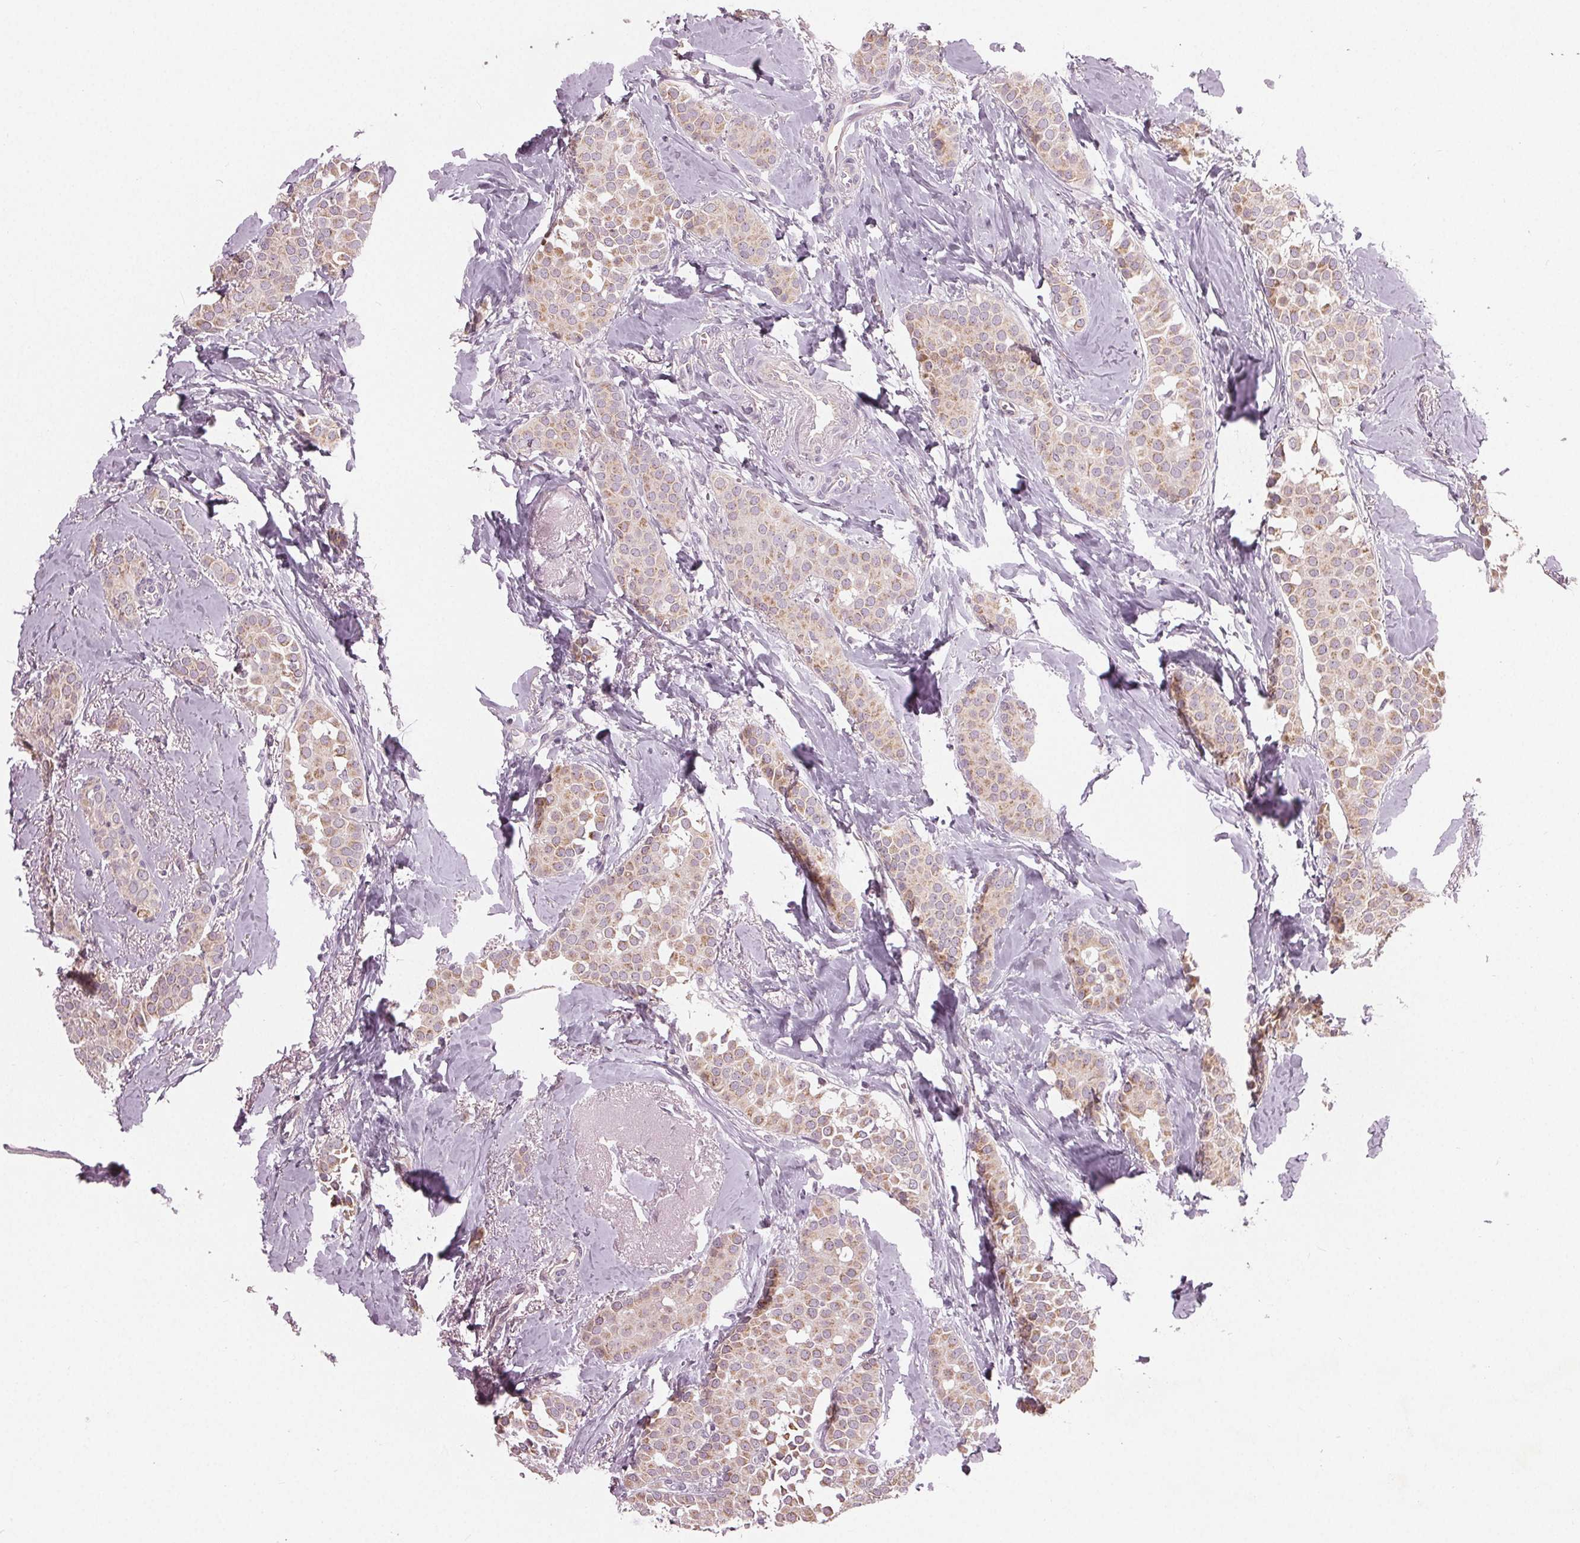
{"staining": {"intensity": "weak", "quantity": "25%-75%", "location": "cytoplasmic/membranous"}, "tissue": "breast cancer", "cell_type": "Tumor cells", "image_type": "cancer", "snomed": [{"axis": "morphology", "description": "Duct carcinoma"}, {"axis": "topography", "description": "Breast"}], "caption": "A brown stain highlights weak cytoplasmic/membranous positivity of a protein in infiltrating ductal carcinoma (breast) tumor cells.", "gene": "ZNF605", "patient": {"sex": "female", "age": 79}}